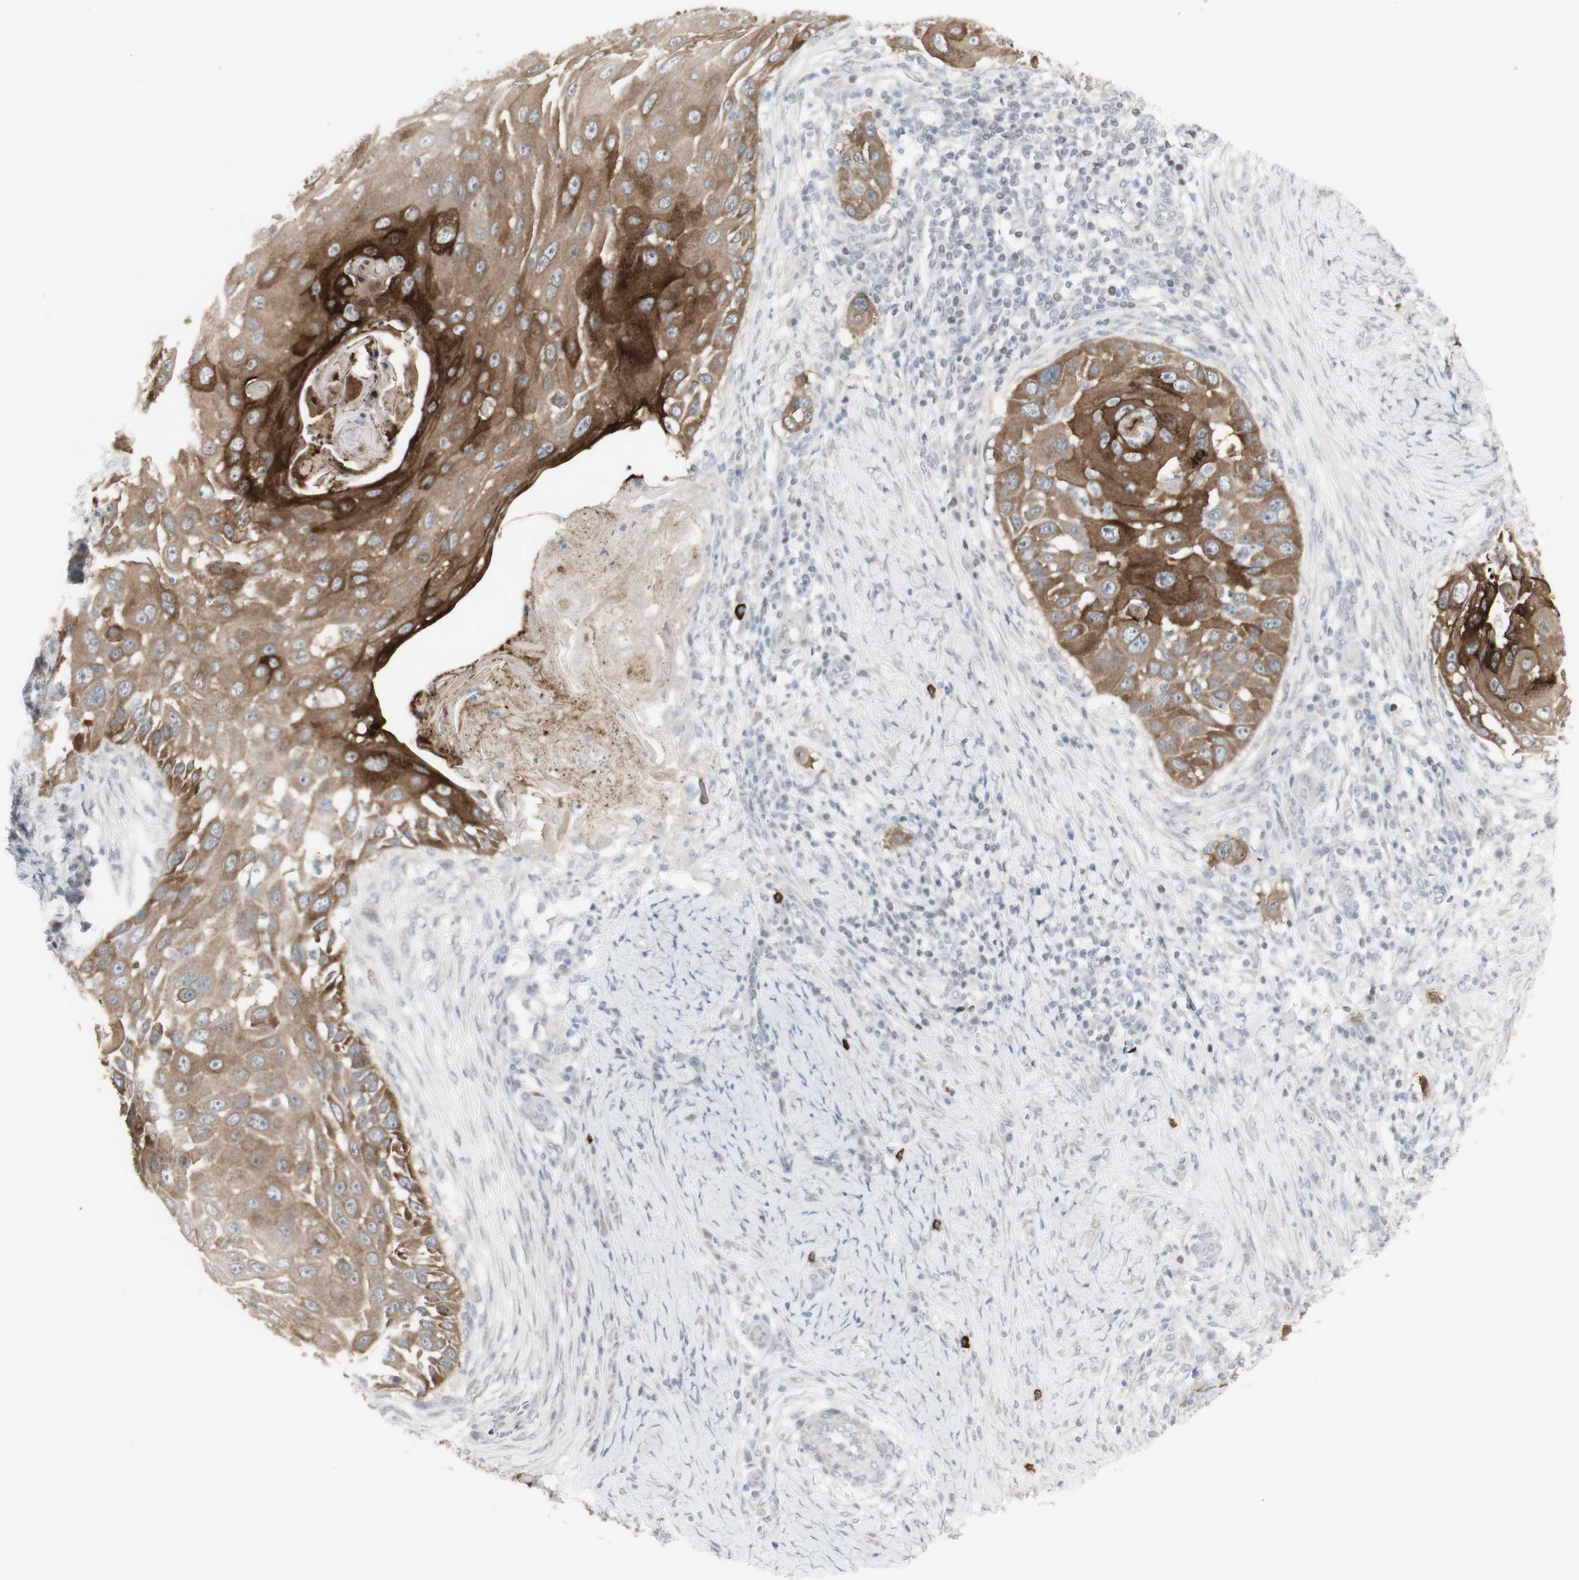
{"staining": {"intensity": "strong", "quantity": ">75%", "location": "cytoplasmic/membranous"}, "tissue": "skin cancer", "cell_type": "Tumor cells", "image_type": "cancer", "snomed": [{"axis": "morphology", "description": "Squamous cell carcinoma, NOS"}, {"axis": "topography", "description": "Skin"}], "caption": "Squamous cell carcinoma (skin) stained for a protein demonstrates strong cytoplasmic/membranous positivity in tumor cells.", "gene": "C1orf116", "patient": {"sex": "female", "age": 44}}